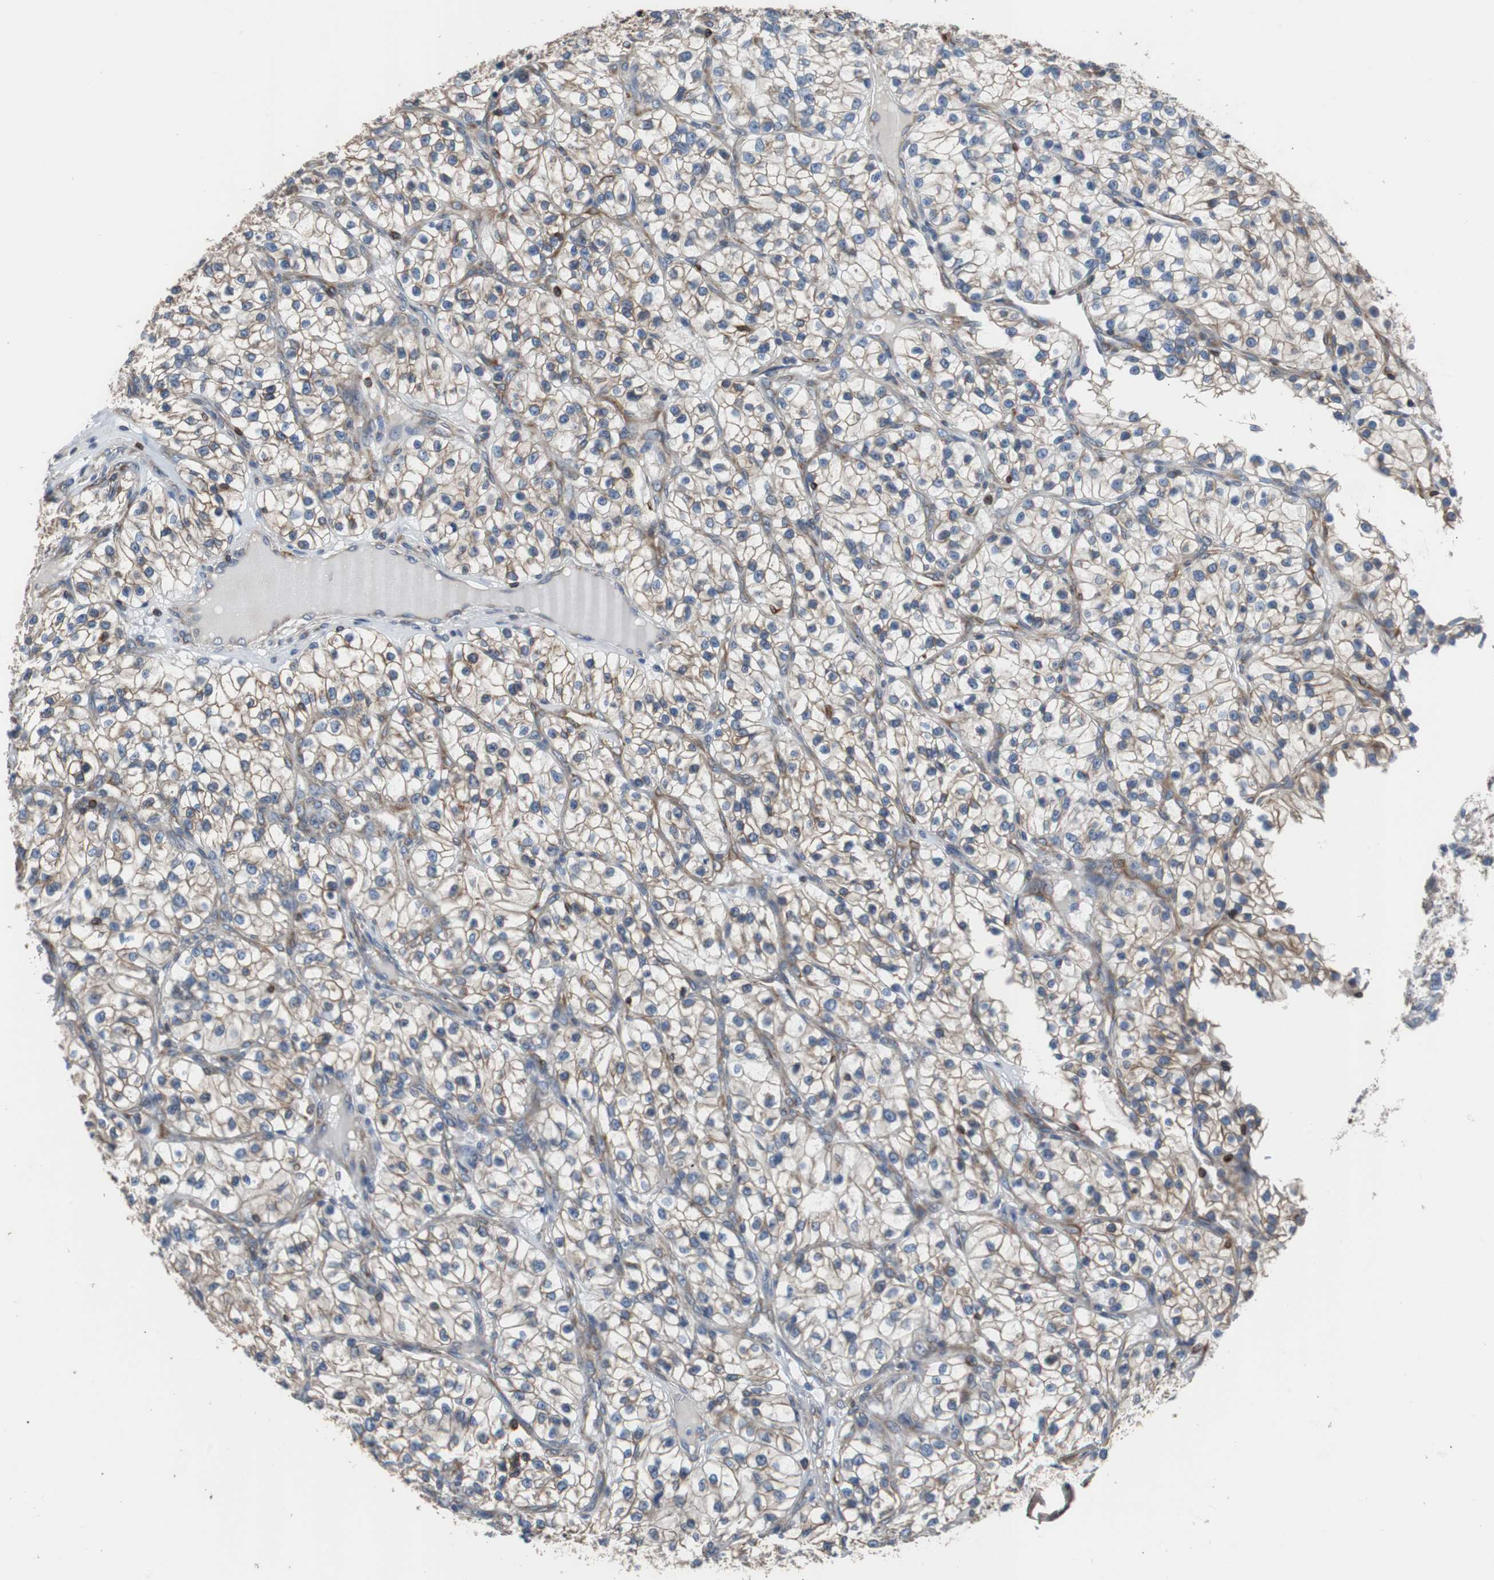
{"staining": {"intensity": "moderate", "quantity": "25%-75%", "location": "cytoplasmic/membranous"}, "tissue": "renal cancer", "cell_type": "Tumor cells", "image_type": "cancer", "snomed": [{"axis": "morphology", "description": "Adenocarcinoma, NOS"}, {"axis": "topography", "description": "Kidney"}], "caption": "The histopathology image displays immunohistochemical staining of renal cancer. There is moderate cytoplasmic/membranous expression is present in about 25%-75% of tumor cells.", "gene": "PBXIP1", "patient": {"sex": "female", "age": 57}}